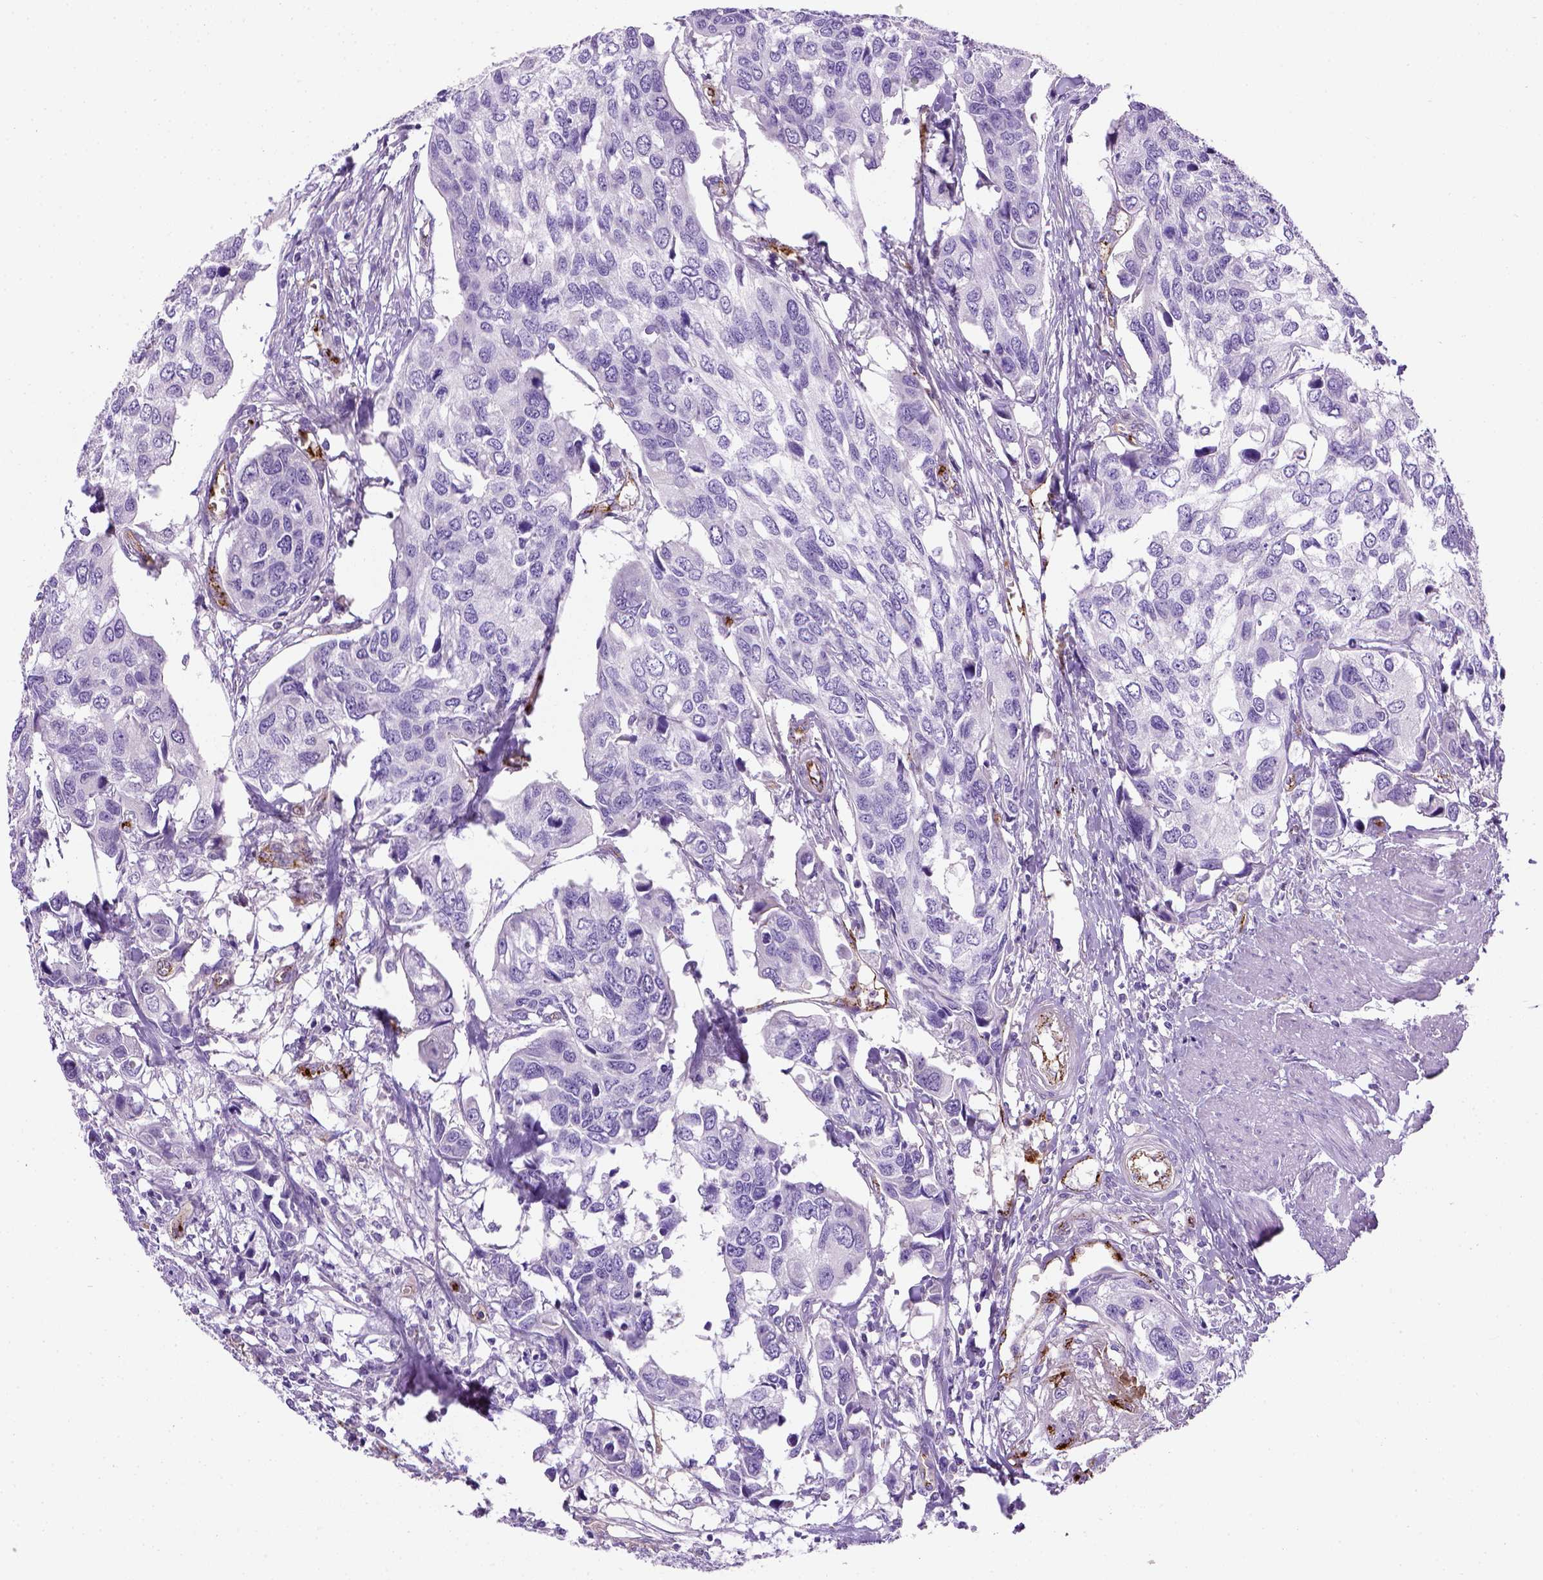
{"staining": {"intensity": "negative", "quantity": "none", "location": "none"}, "tissue": "urothelial cancer", "cell_type": "Tumor cells", "image_type": "cancer", "snomed": [{"axis": "morphology", "description": "Urothelial carcinoma, High grade"}, {"axis": "topography", "description": "Urinary bladder"}], "caption": "A high-resolution histopathology image shows immunohistochemistry (IHC) staining of urothelial cancer, which shows no significant expression in tumor cells.", "gene": "VWF", "patient": {"sex": "male", "age": 60}}